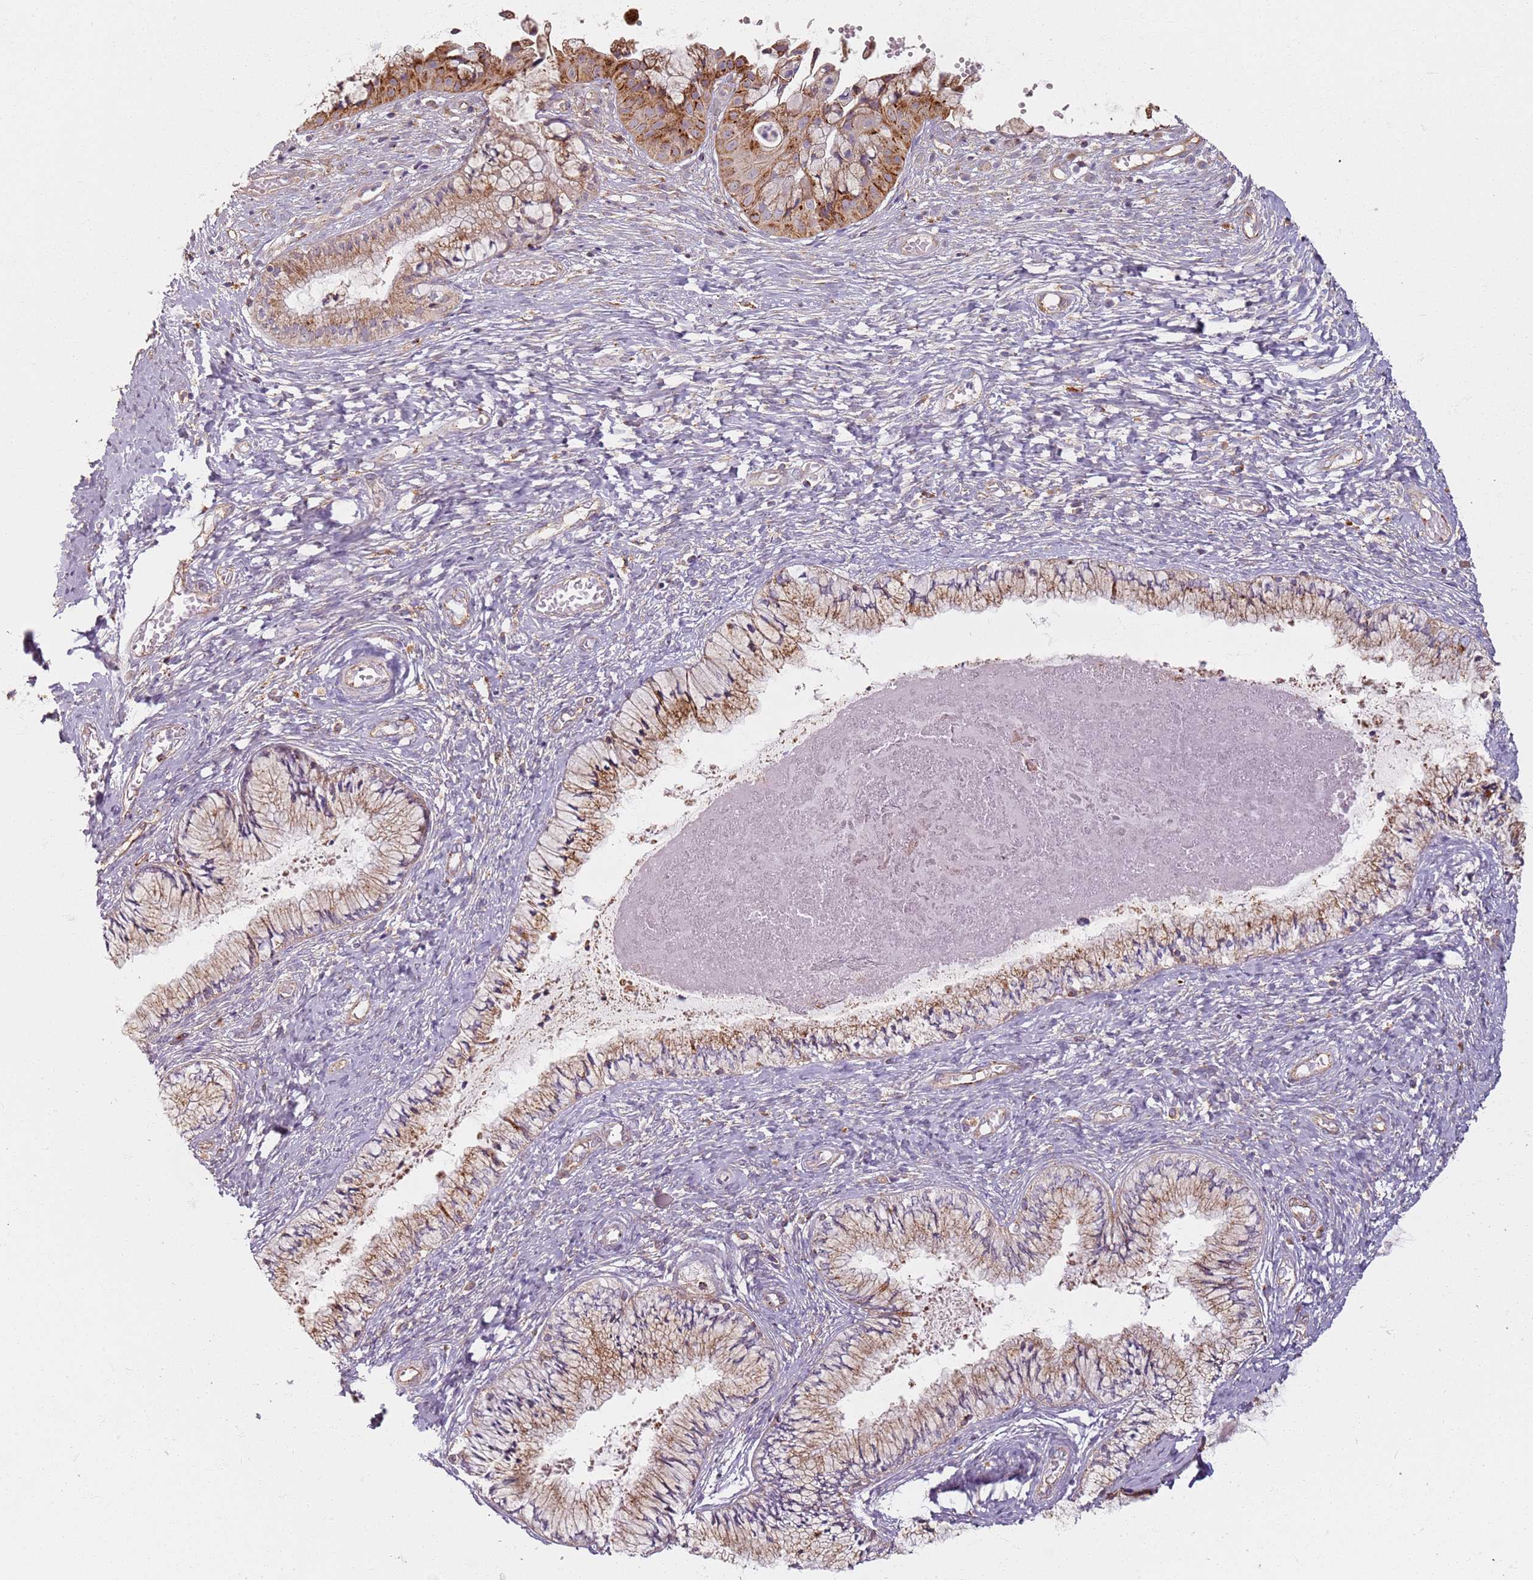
{"staining": {"intensity": "moderate", "quantity": ">75%", "location": "cytoplasmic/membranous"}, "tissue": "cervix", "cell_type": "Glandular cells", "image_type": "normal", "snomed": [{"axis": "morphology", "description": "Normal tissue, NOS"}, {"axis": "topography", "description": "Cervix"}], "caption": "Immunohistochemical staining of benign human cervix exhibits >75% levels of moderate cytoplasmic/membranous protein positivity in approximately >75% of glandular cells. (DAB (3,3'-diaminobenzidine) IHC with brightfield microscopy, high magnification).", "gene": "PROKR2", "patient": {"sex": "female", "age": 42}}